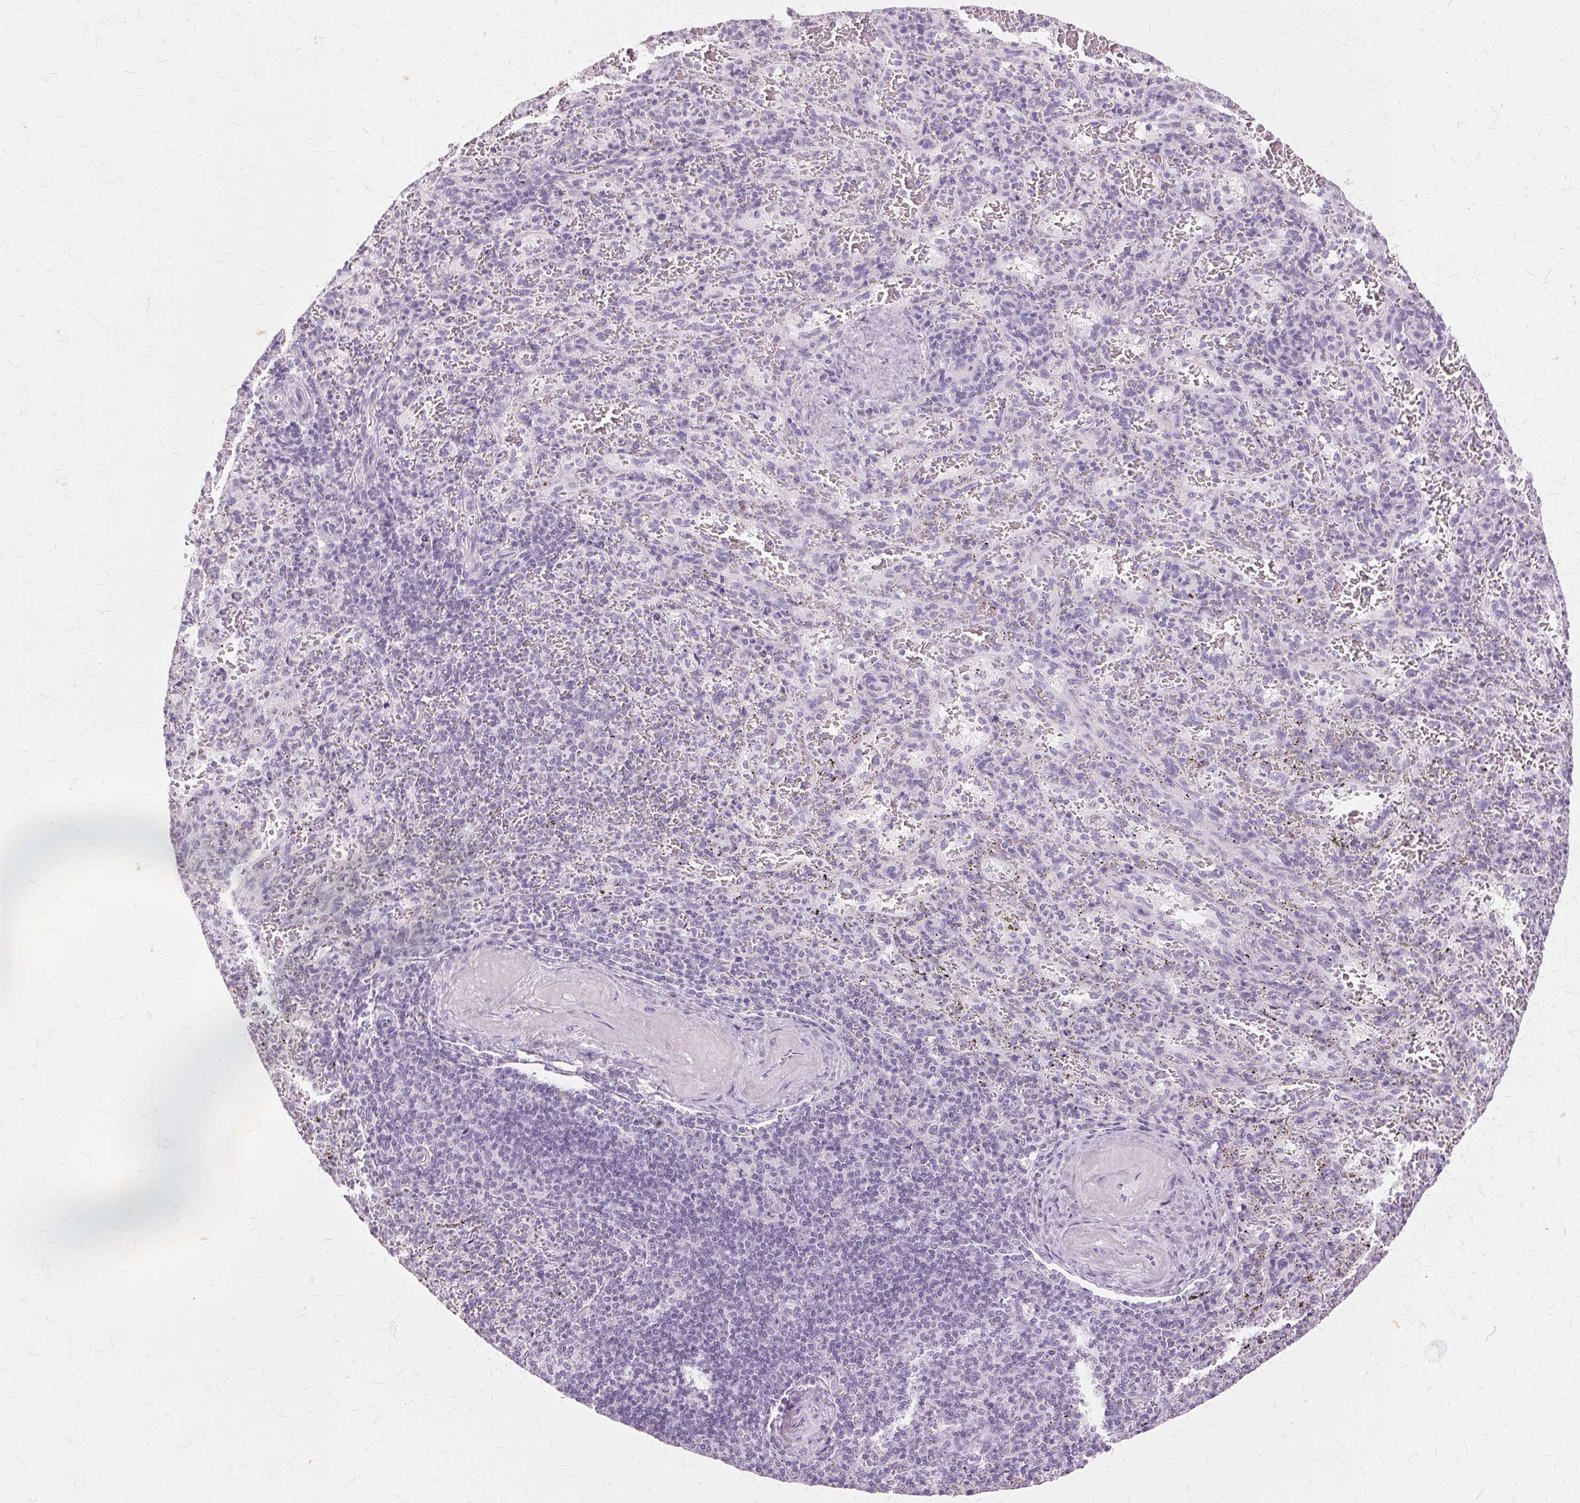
{"staining": {"intensity": "negative", "quantity": "none", "location": "none"}, "tissue": "spleen", "cell_type": "Cells in red pulp", "image_type": "normal", "snomed": [{"axis": "morphology", "description": "Normal tissue, NOS"}, {"axis": "topography", "description": "Spleen"}], "caption": "Histopathology image shows no significant protein staining in cells in red pulp of unremarkable spleen.", "gene": "SLC45A3", "patient": {"sex": "male", "age": 57}}